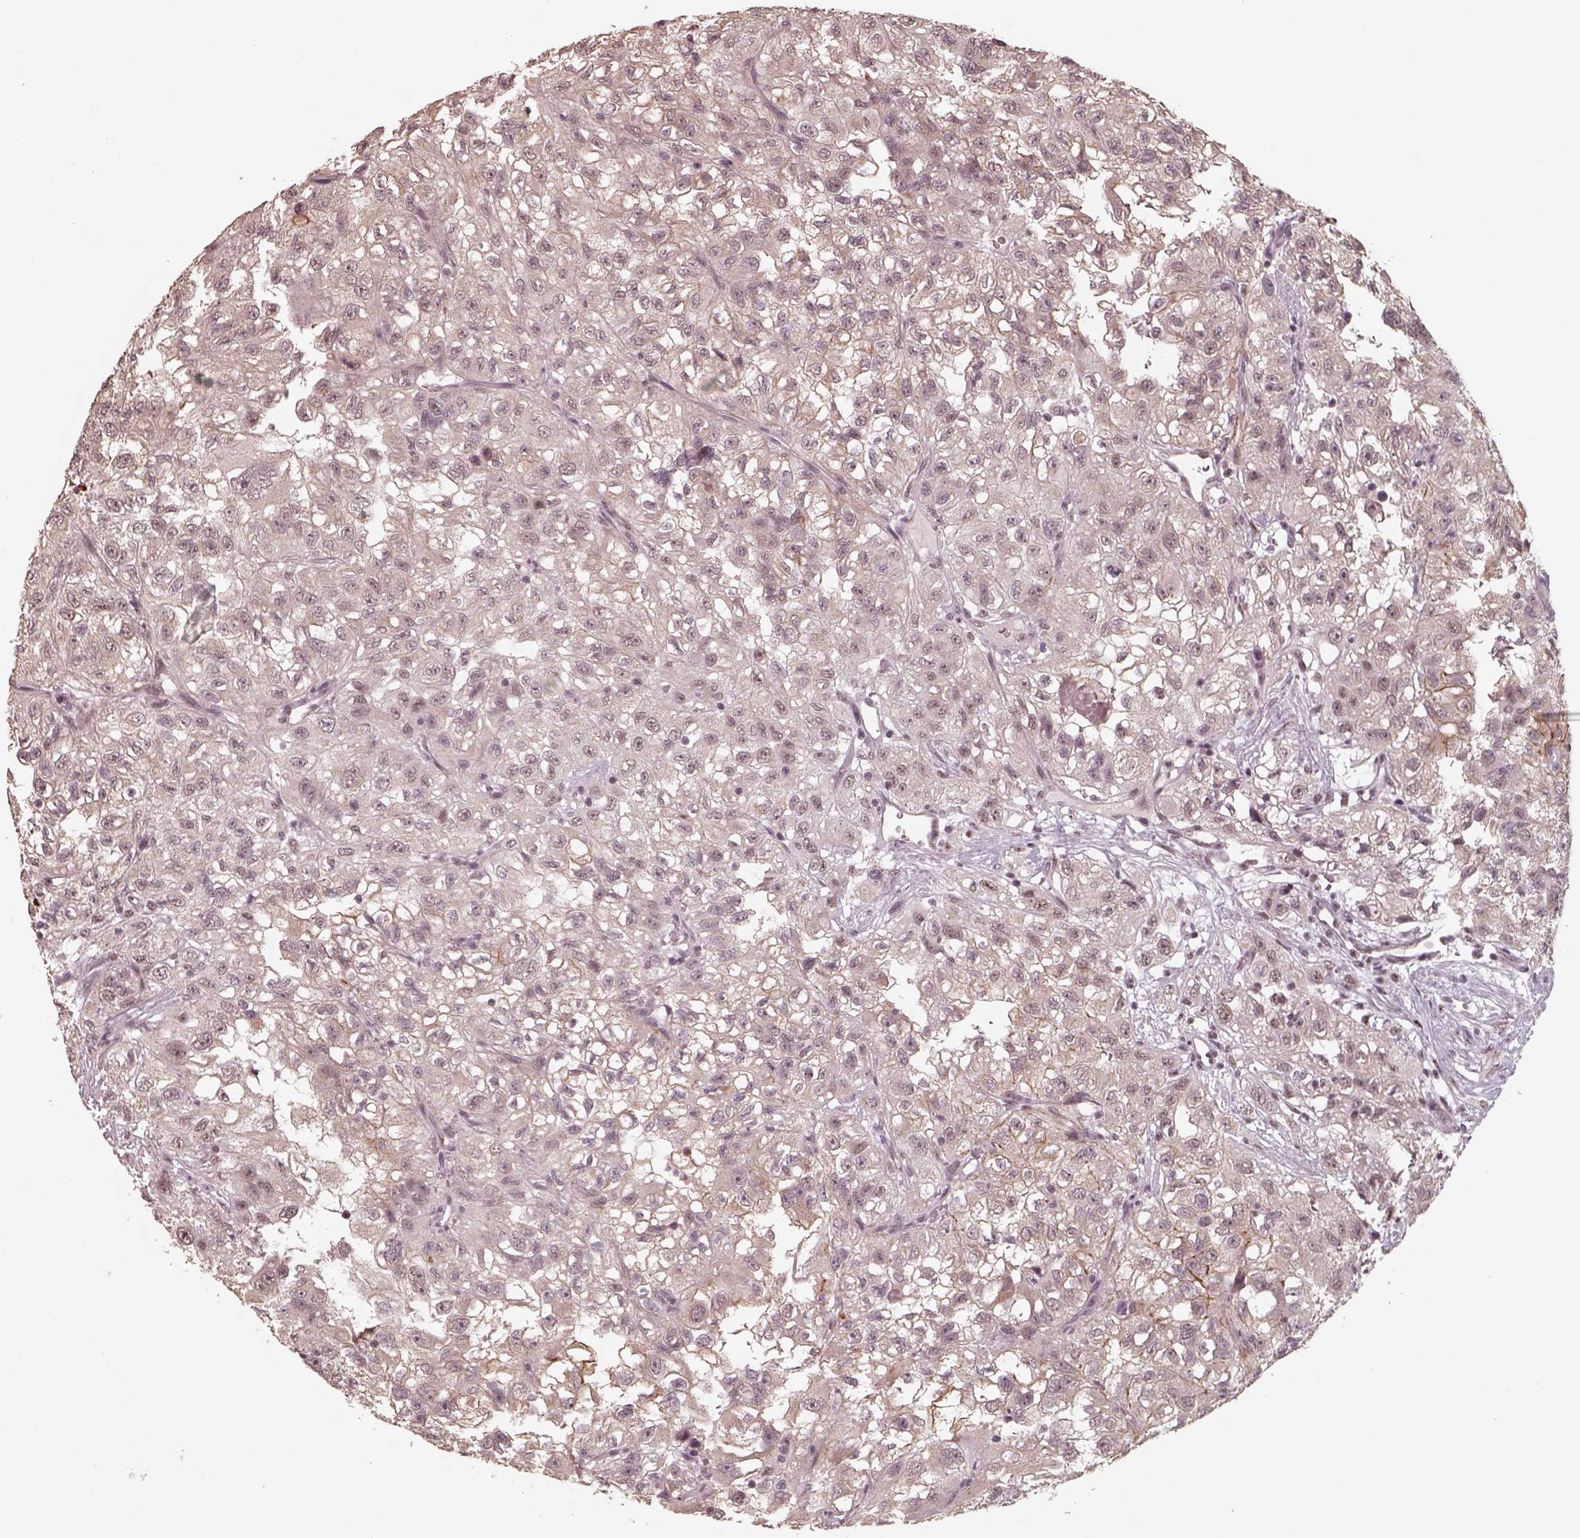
{"staining": {"intensity": "weak", "quantity": "25%-75%", "location": "nuclear"}, "tissue": "renal cancer", "cell_type": "Tumor cells", "image_type": "cancer", "snomed": [{"axis": "morphology", "description": "Adenocarcinoma, NOS"}, {"axis": "topography", "description": "Kidney"}], "caption": "Immunohistochemistry (IHC) histopathology image of renal cancer stained for a protein (brown), which exhibits low levels of weak nuclear expression in about 25%-75% of tumor cells.", "gene": "ATXN7L3", "patient": {"sex": "male", "age": 64}}